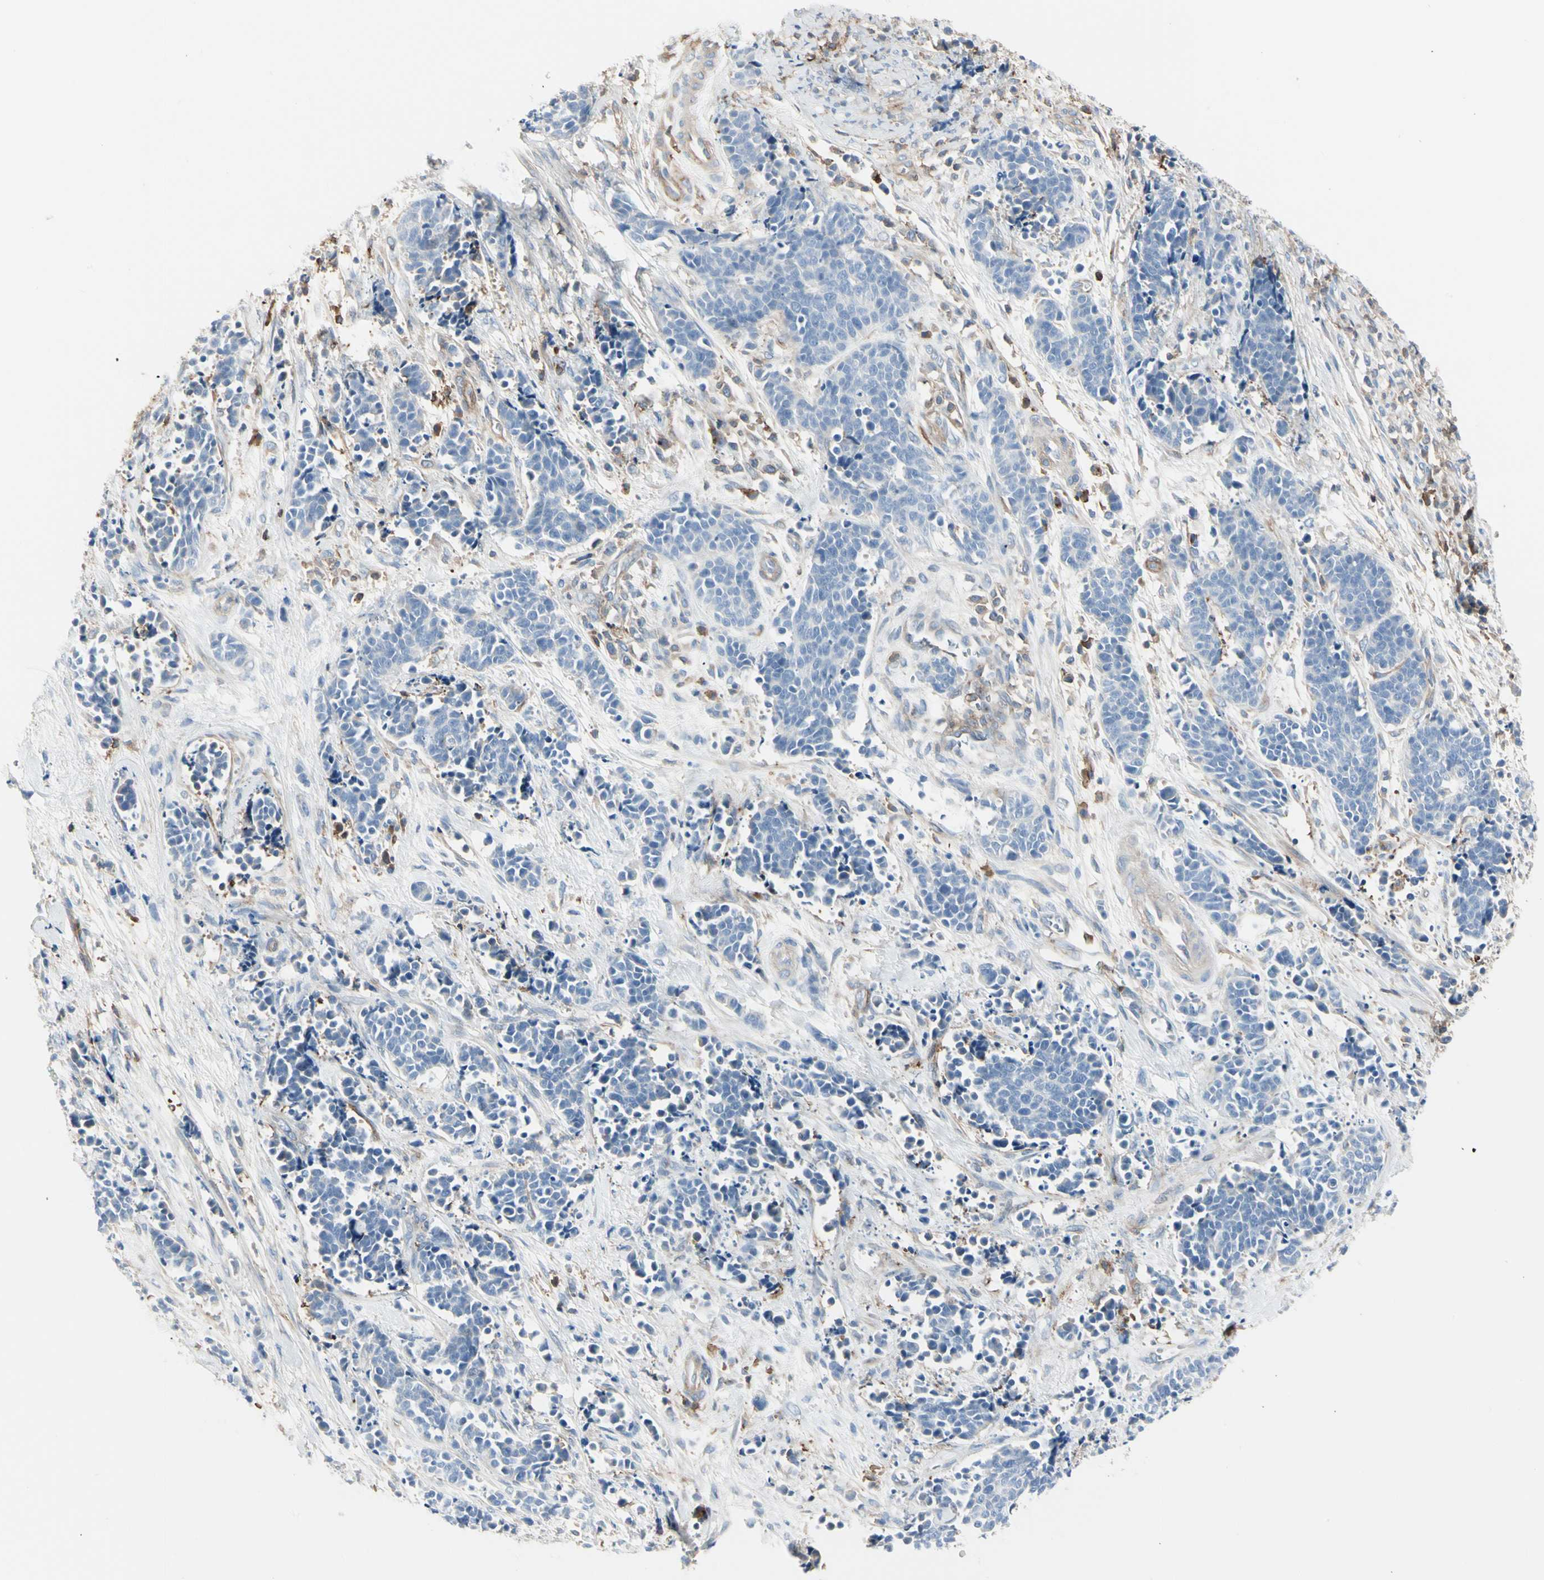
{"staining": {"intensity": "negative", "quantity": "none", "location": "none"}, "tissue": "cervical cancer", "cell_type": "Tumor cells", "image_type": "cancer", "snomed": [{"axis": "morphology", "description": "Squamous cell carcinoma, NOS"}, {"axis": "topography", "description": "Cervix"}], "caption": "This is an IHC image of cervical squamous cell carcinoma. There is no expression in tumor cells.", "gene": "CLEC2B", "patient": {"sex": "female", "age": 35}}